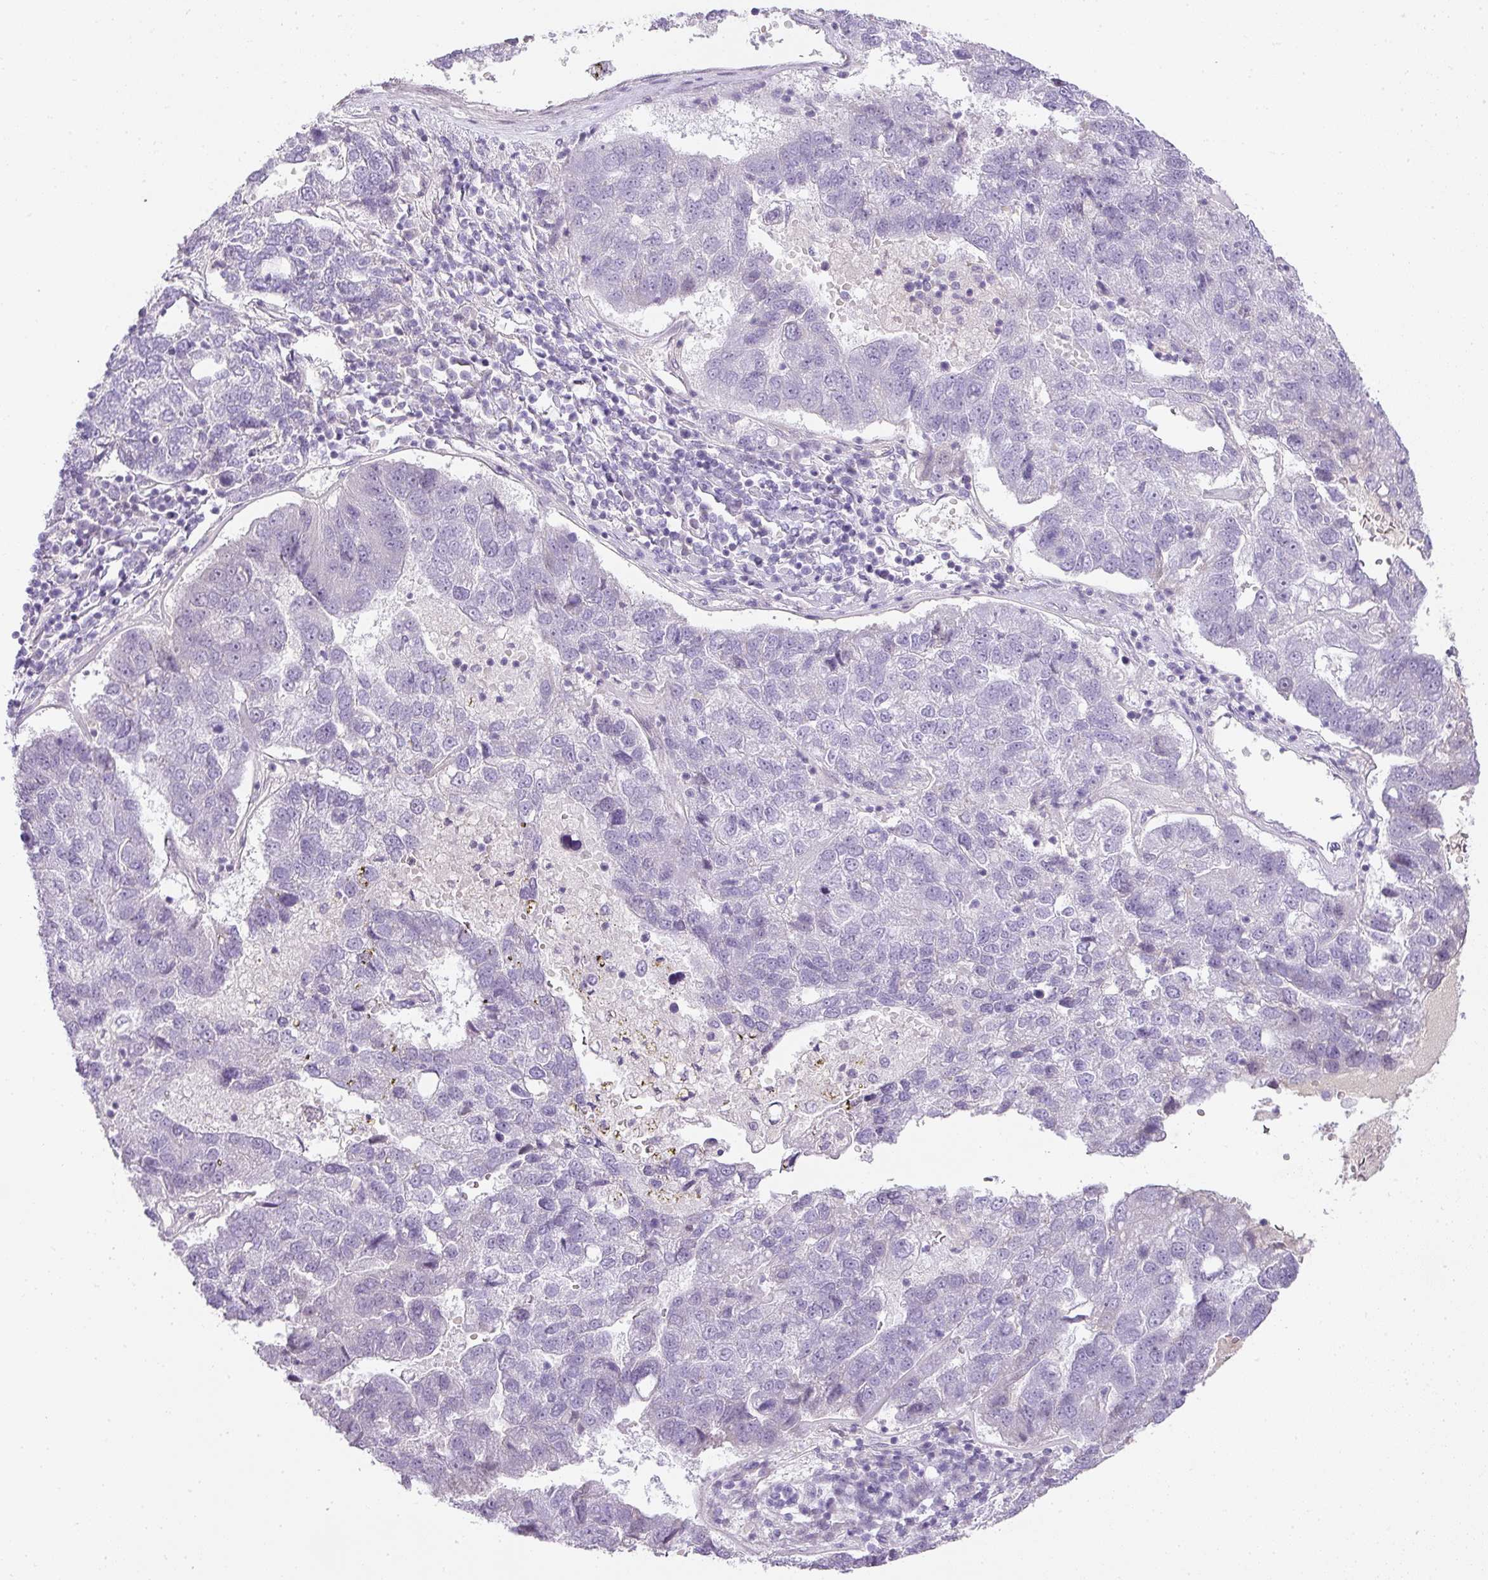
{"staining": {"intensity": "negative", "quantity": "none", "location": "none"}, "tissue": "pancreatic cancer", "cell_type": "Tumor cells", "image_type": "cancer", "snomed": [{"axis": "morphology", "description": "Adenocarcinoma, NOS"}, {"axis": "topography", "description": "Pancreas"}], "caption": "A photomicrograph of human pancreatic adenocarcinoma is negative for staining in tumor cells.", "gene": "RAX2", "patient": {"sex": "female", "age": 61}}